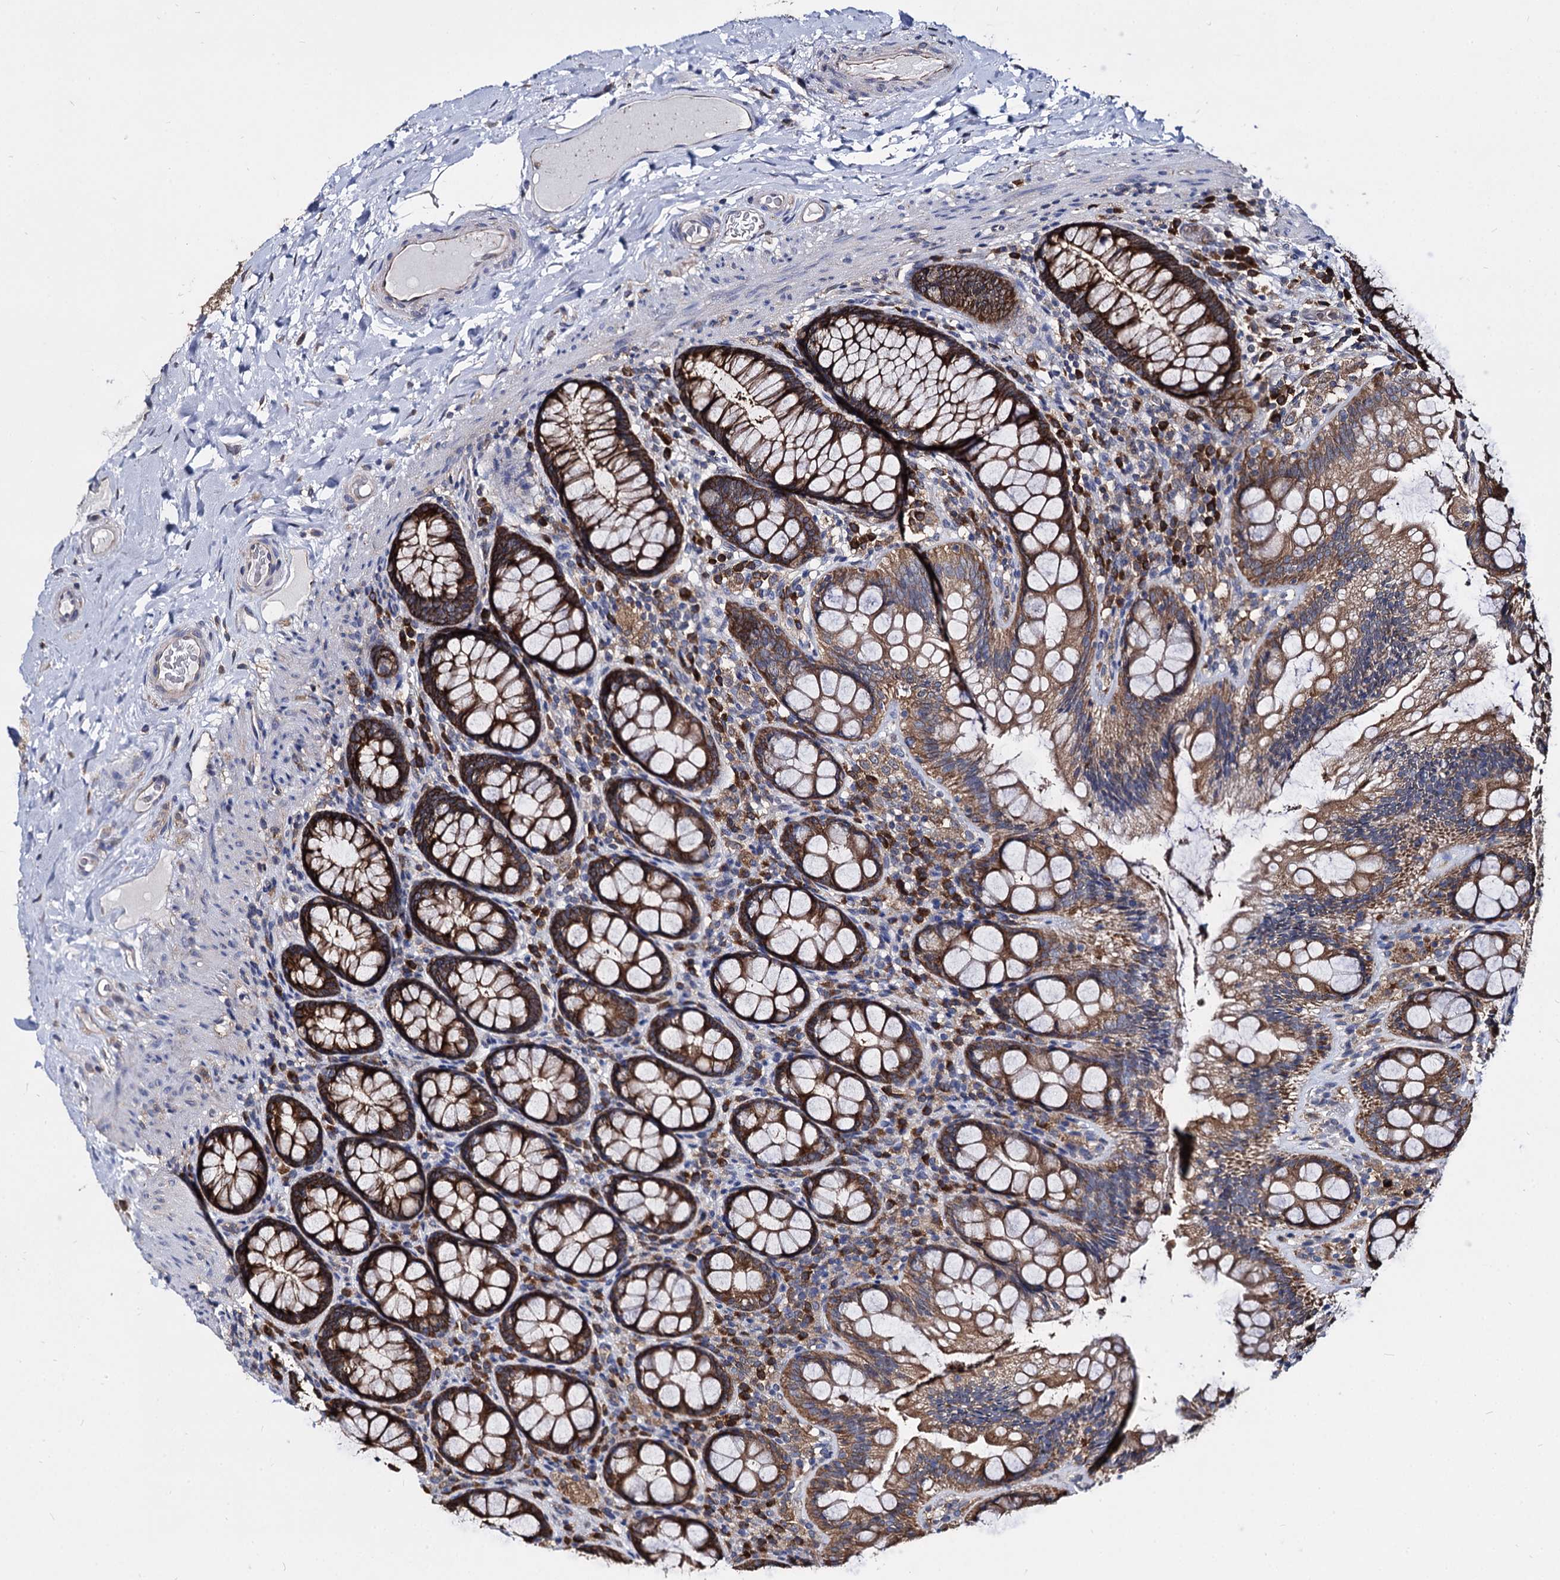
{"staining": {"intensity": "moderate", "quantity": ">75%", "location": "cytoplasmic/membranous"}, "tissue": "rectum", "cell_type": "Glandular cells", "image_type": "normal", "snomed": [{"axis": "morphology", "description": "Normal tissue, NOS"}, {"axis": "topography", "description": "Rectum"}], "caption": "Glandular cells exhibit medium levels of moderate cytoplasmic/membranous staining in about >75% of cells in unremarkable human rectum. (Brightfield microscopy of DAB IHC at high magnification).", "gene": "NME1", "patient": {"sex": "male", "age": 83}}